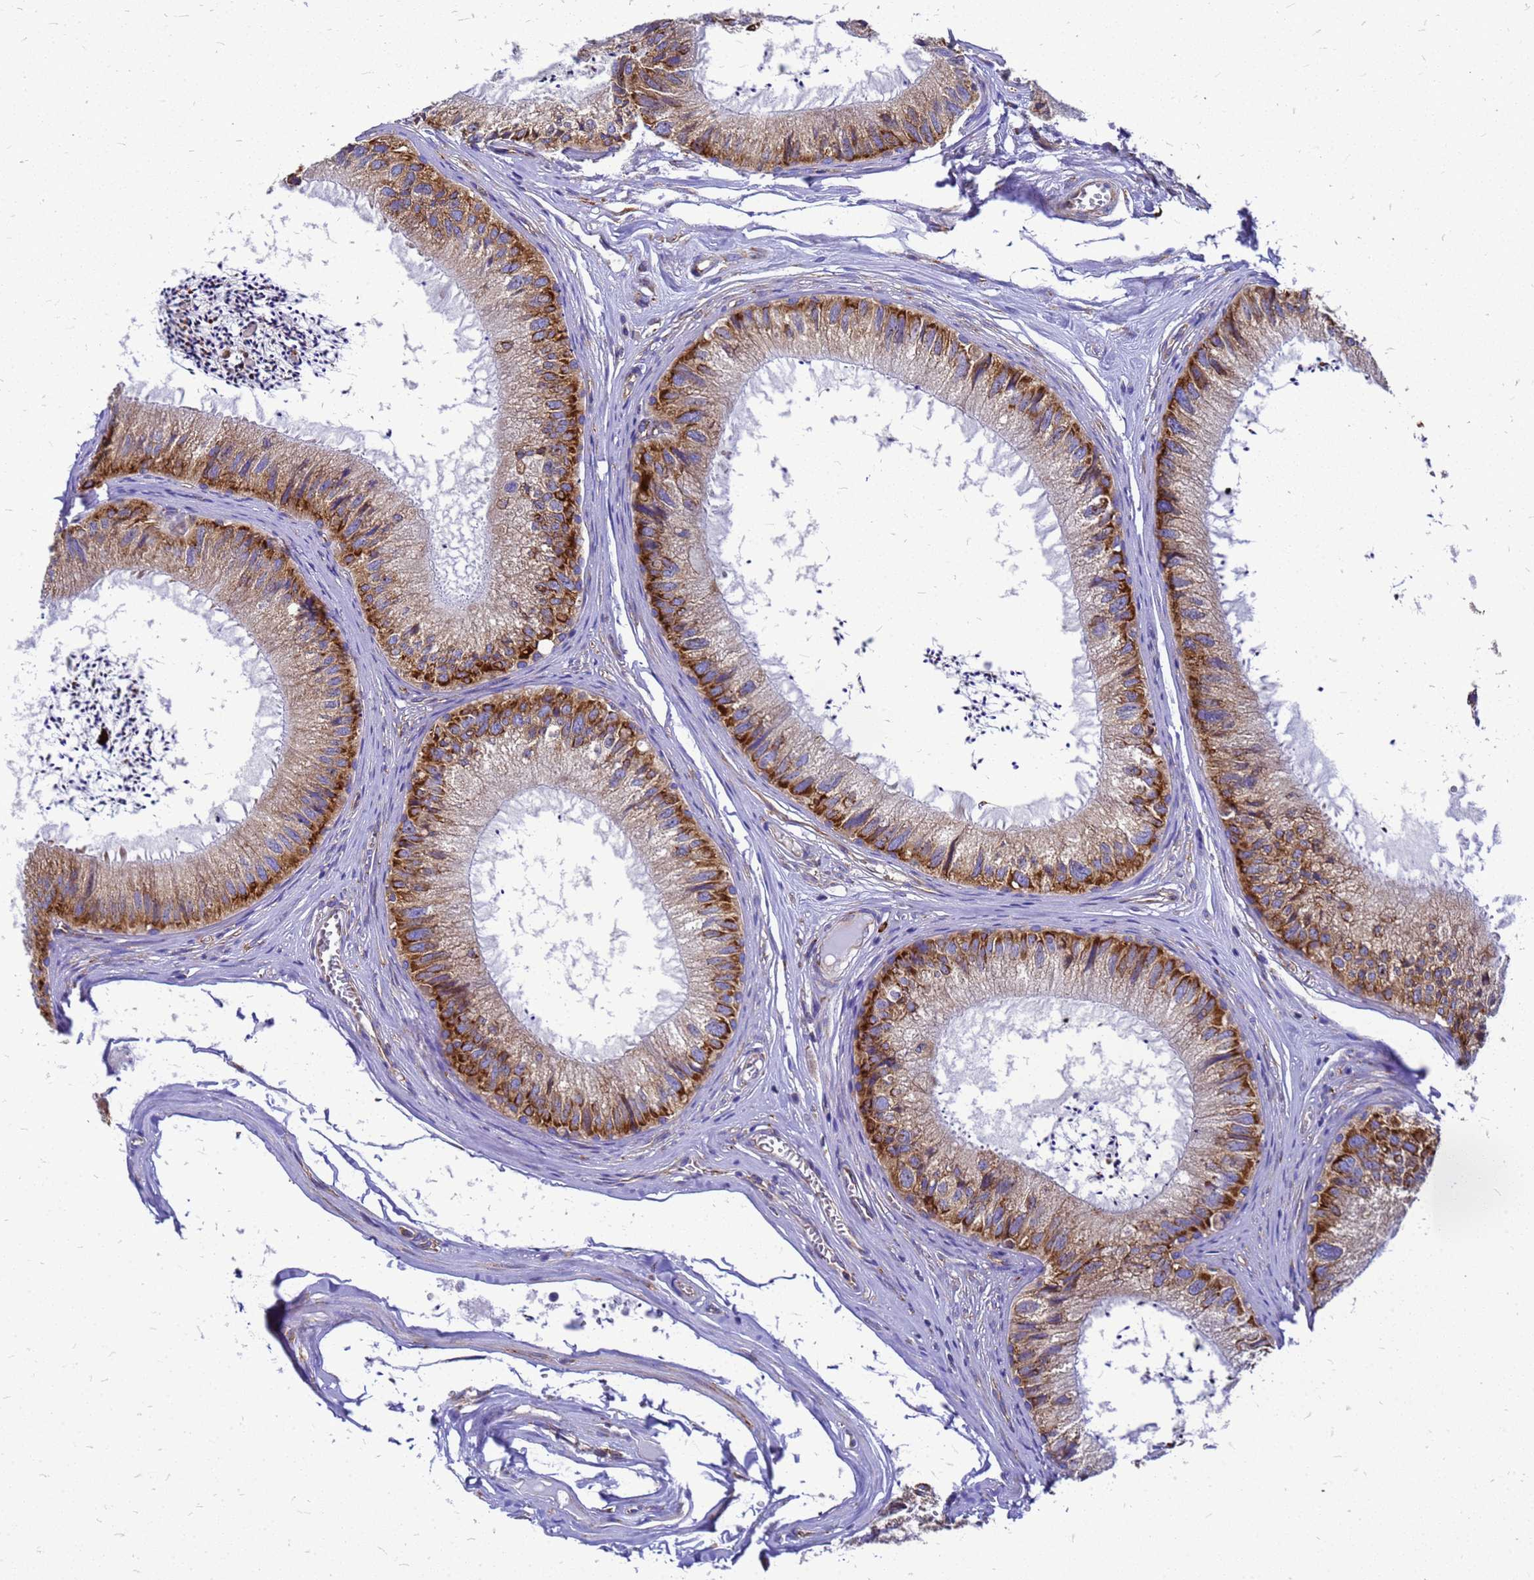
{"staining": {"intensity": "strong", "quantity": ">75%", "location": "cytoplasmic/membranous"}, "tissue": "epididymis", "cell_type": "Glandular cells", "image_type": "normal", "snomed": [{"axis": "morphology", "description": "Normal tissue, NOS"}, {"axis": "topography", "description": "Epididymis"}], "caption": "Immunohistochemical staining of unremarkable human epididymis reveals strong cytoplasmic/membranous protein staining in about >75% of glandular cells.", "gene": "EEF1D", "patient": {"sex": "male", "age": 79}}